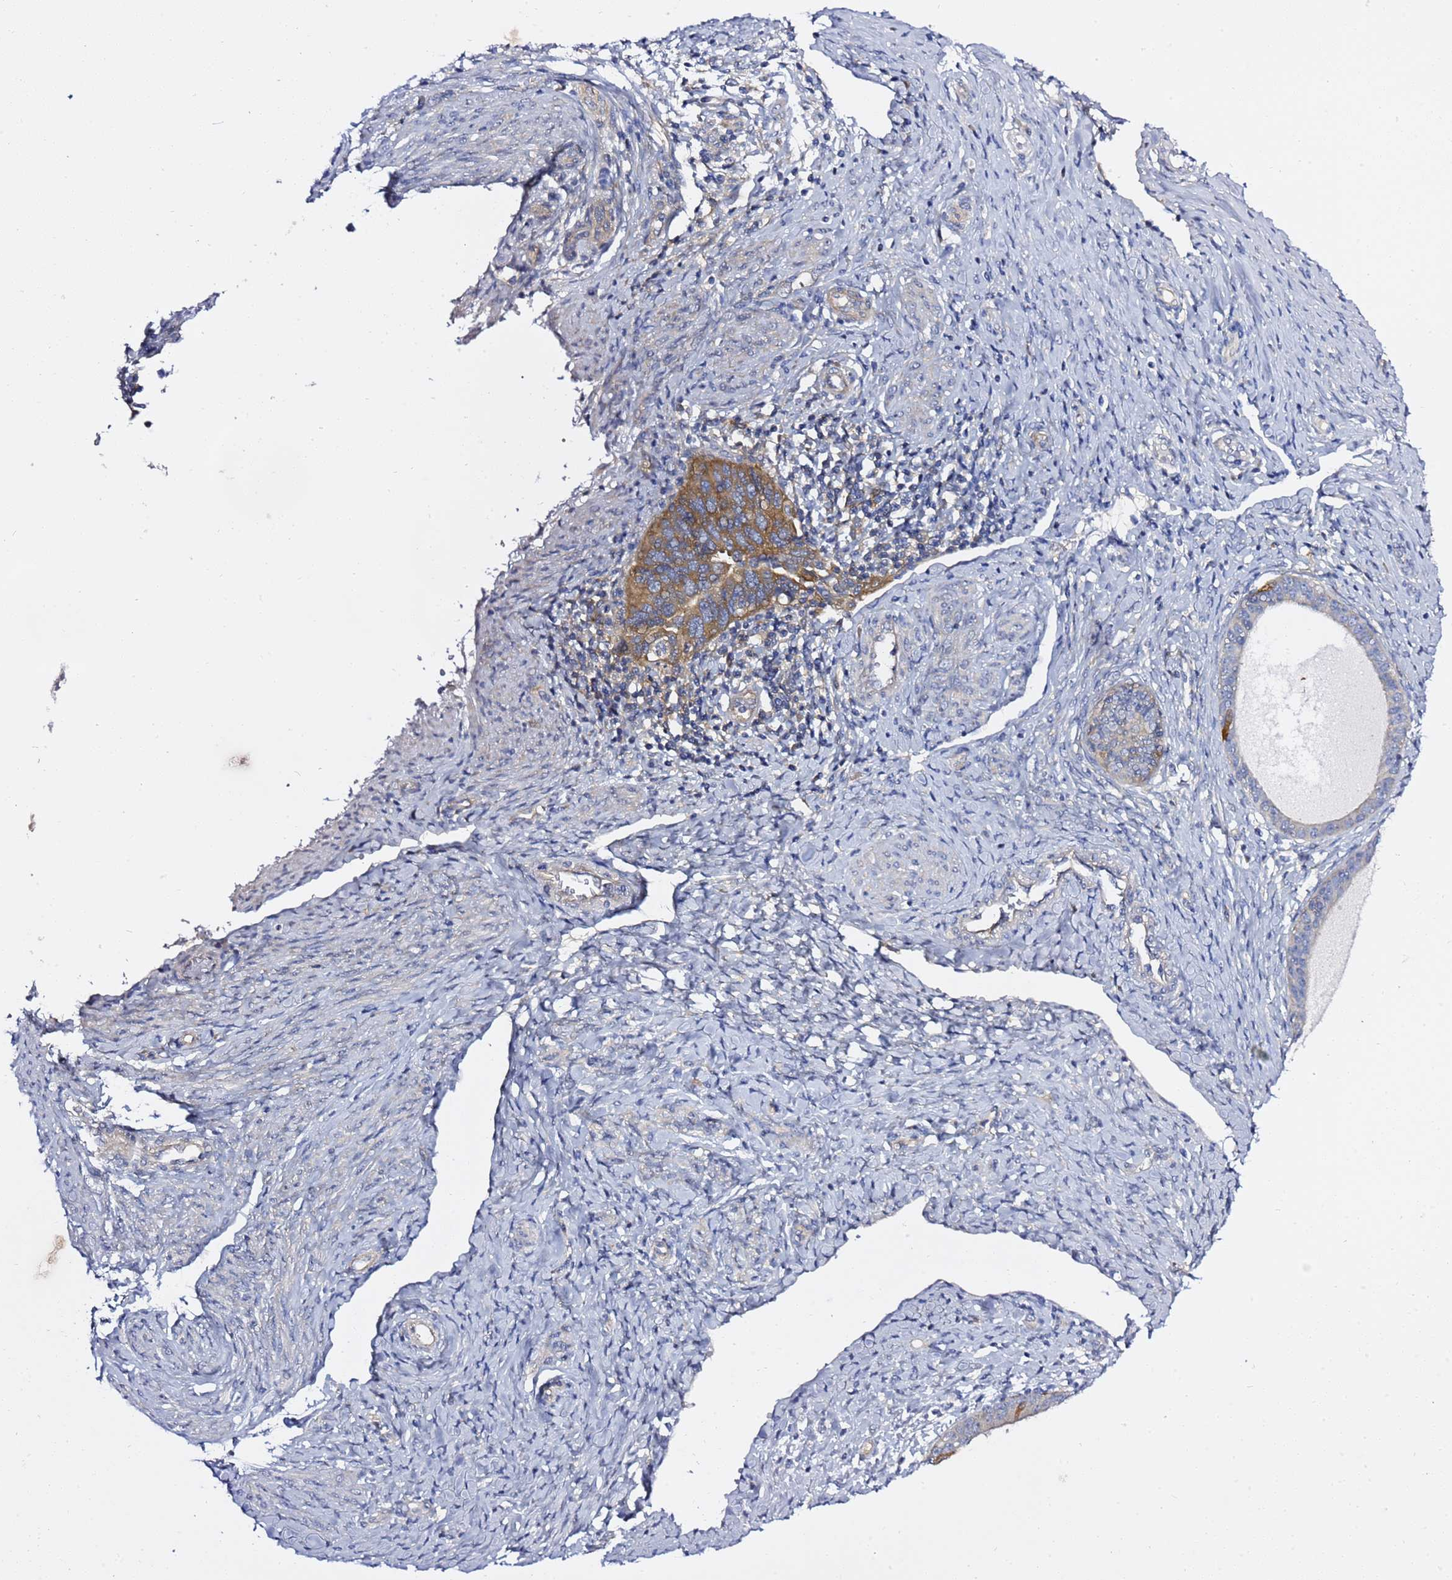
{"staining": {"intensity": "moderate", "quantity": "25%-75%", "location": "cytoplasmic/membranous"}, "tissue": "endometrial cancer", "cell_type": "Tumor cells", "image_type": "cancer", "snomed": [{"axis": "morphology", "description": "Adenocarcinoma, NOS"}, {"axis": "topography", "description": "Endometrium"}], "caption": "This is an image of immunohistochemistry staining of adenocarcinoma (endometrial), which shows moderate expression in the cytoplasmic/membranous of tumor cells.", "gene": "LENG1", "patient": {"sex": "female", "age": 79}}